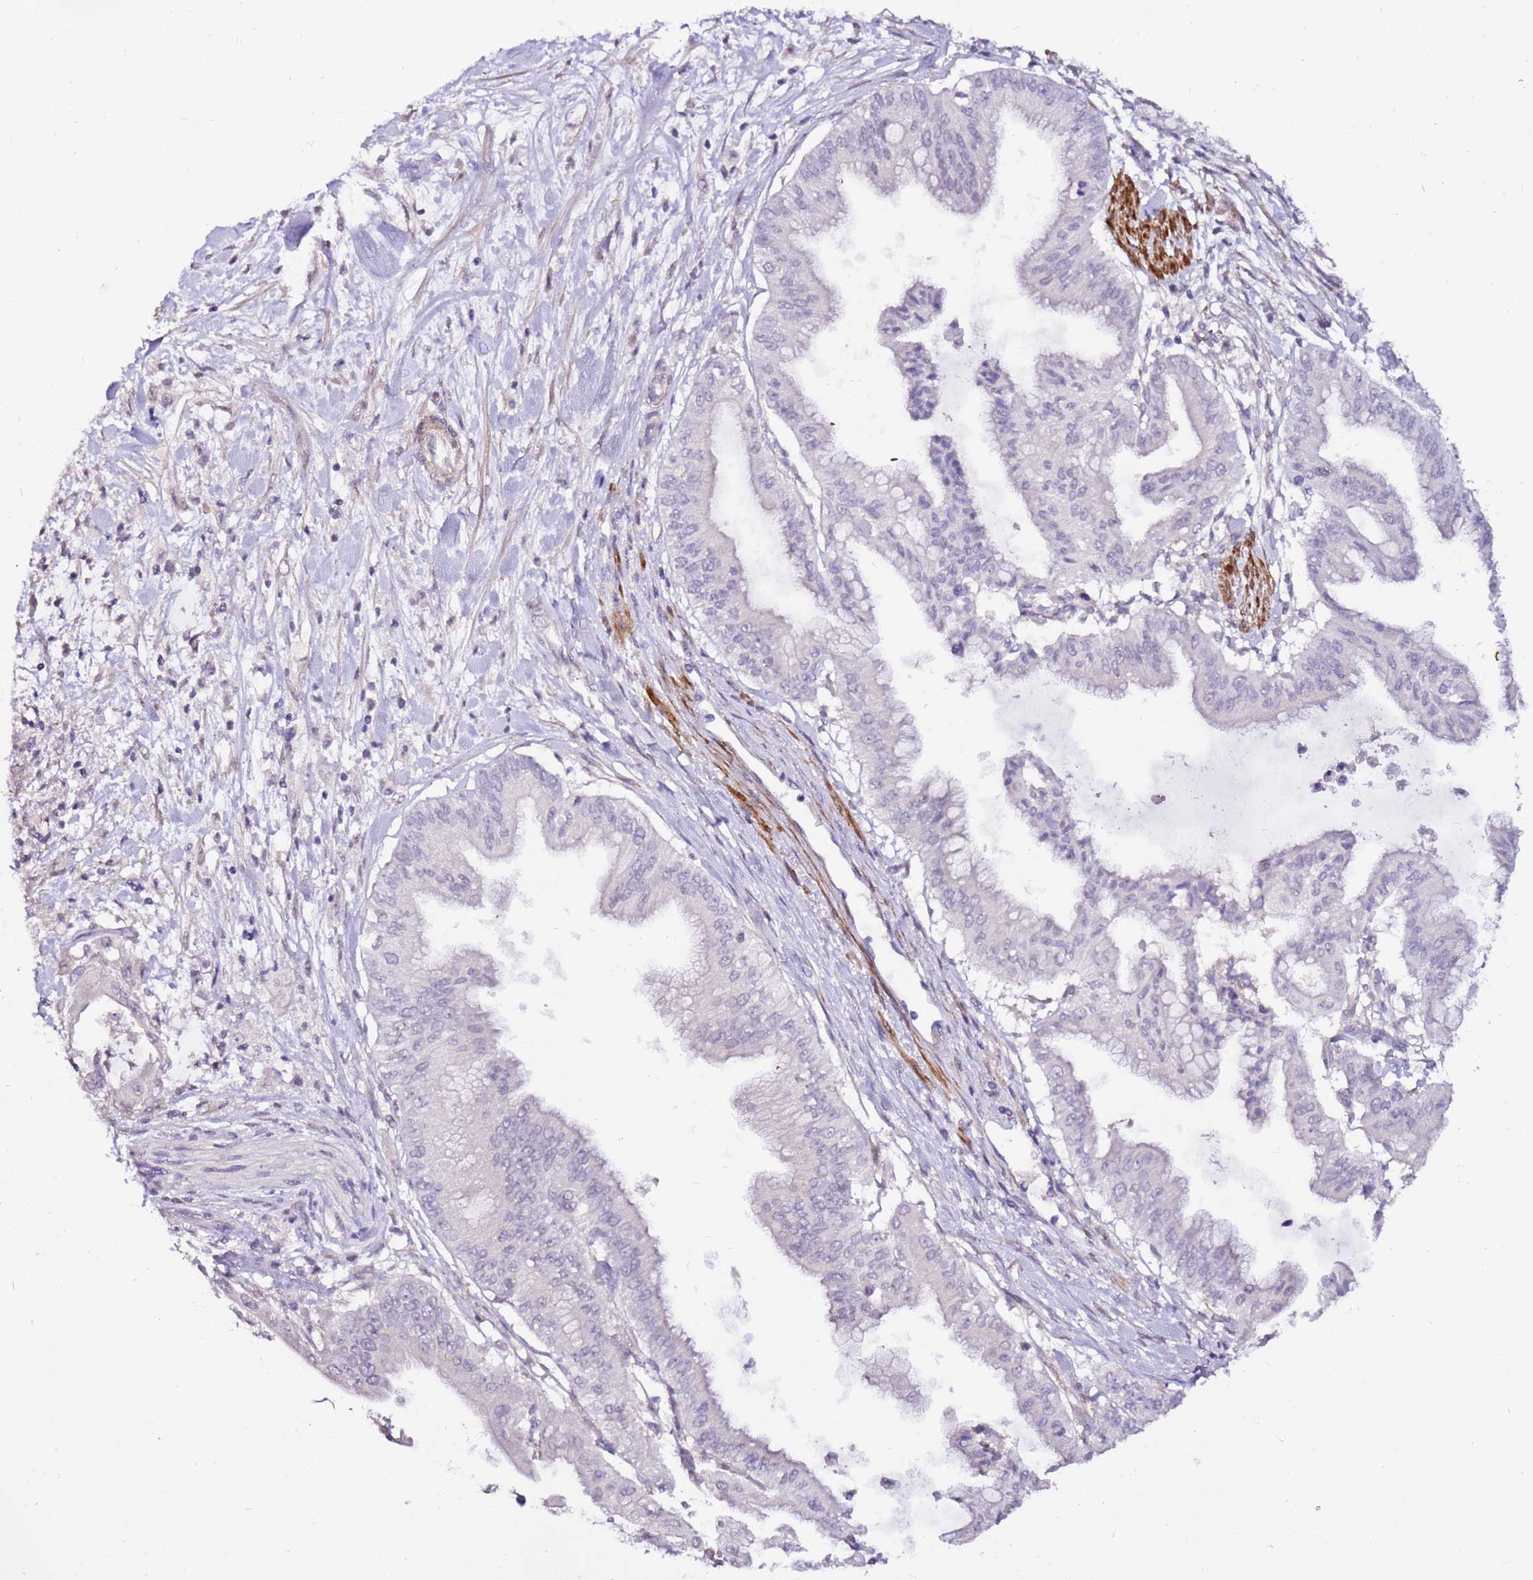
{"staining": {"intensity": "negative", "quantity": "none", "location": "none"}, "tissue": "pancreatic cancer", "cell_type": "Tumor cells", "image_type": "cancer", "snomed": [{"axis": "morphology", "description": "Adenocarcinoma, NOS"}, {"axis": "topography", "description": "Pancreas"}], "caption": "Immunohistochemistry of human pancreatic cancer shows no positivity in tumor cells.", "gene": "ART5", "patient": {"sex": "male", "age": 46}}